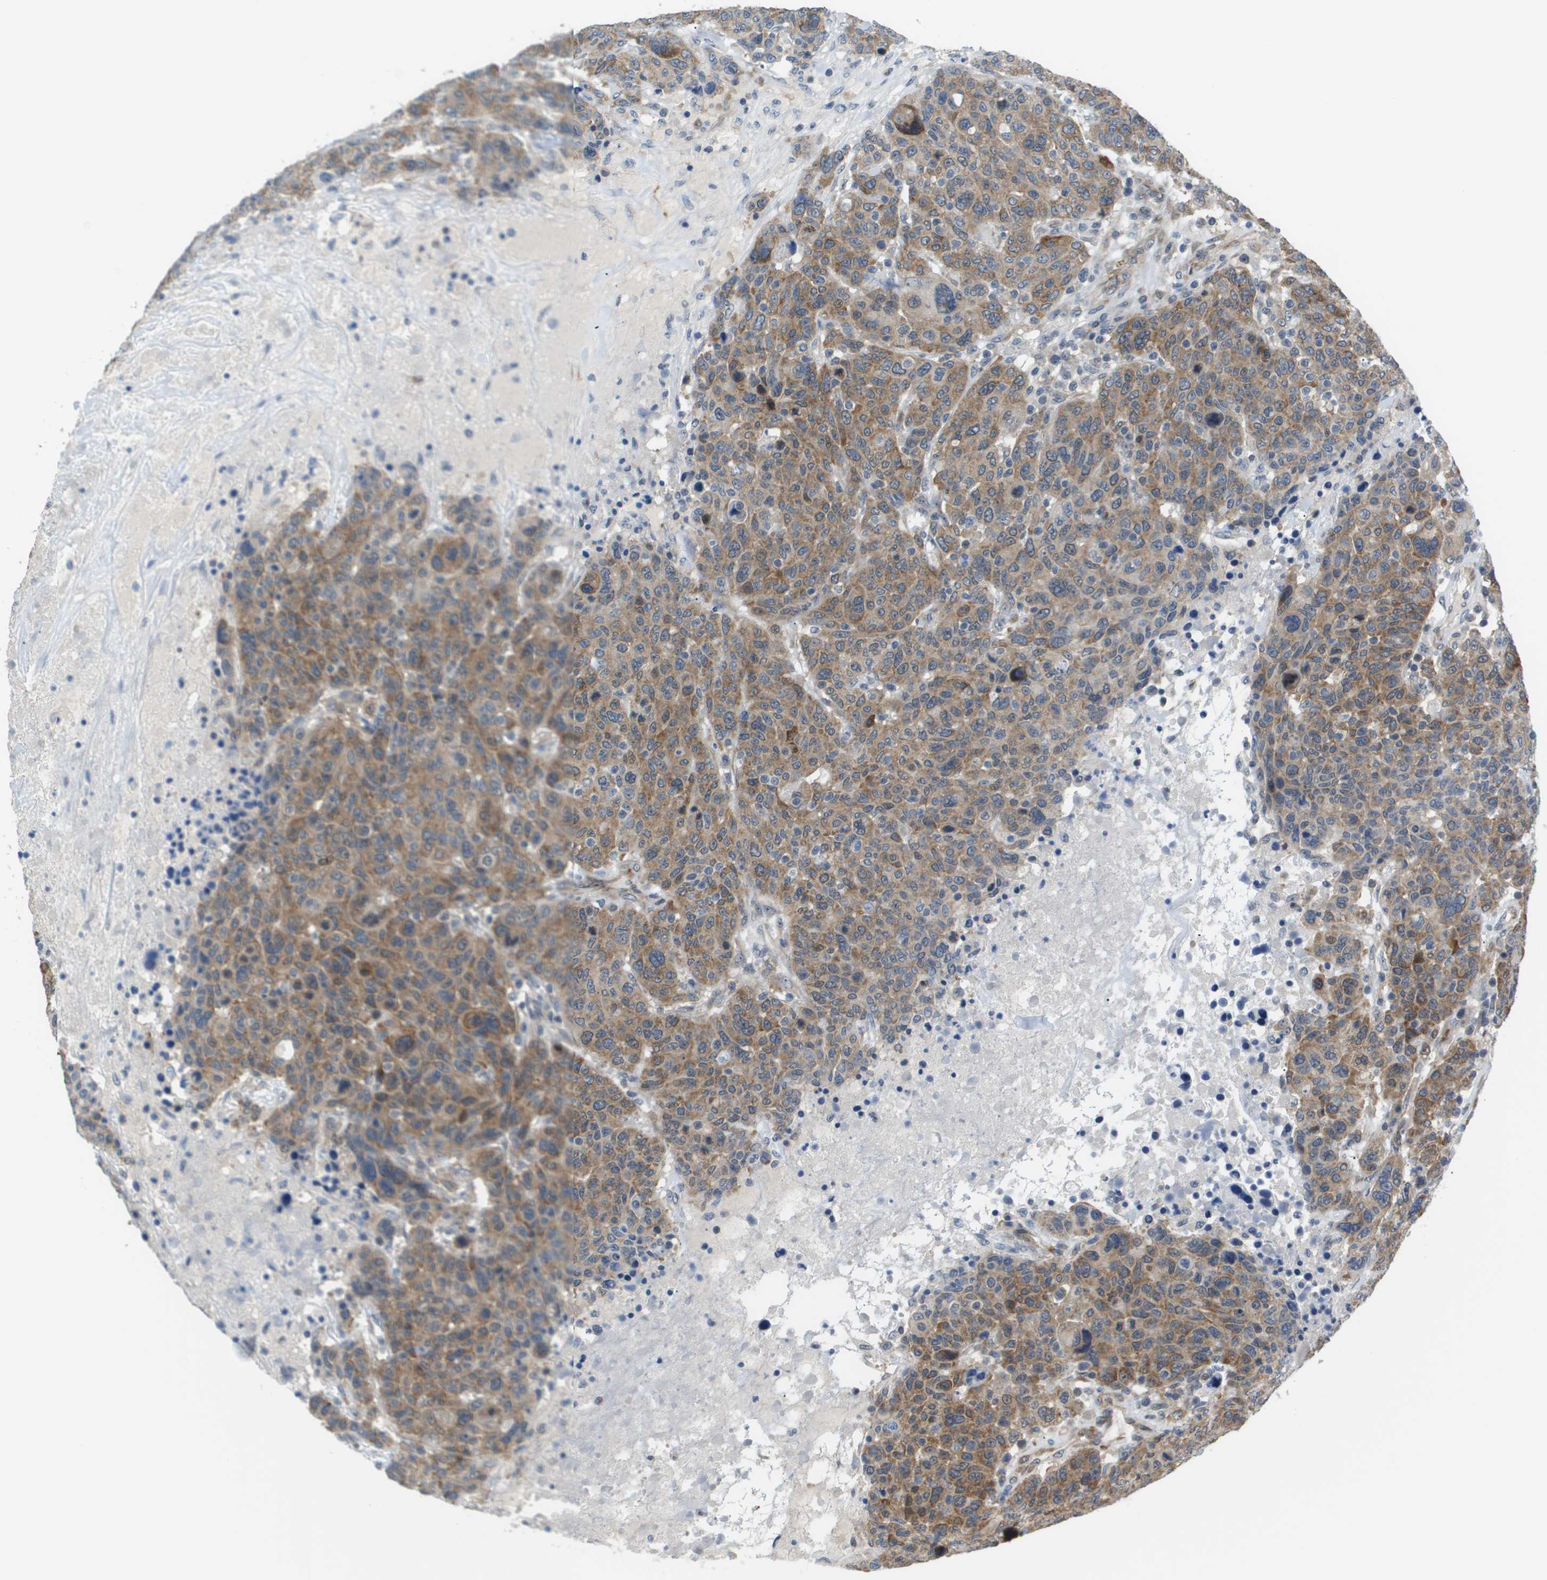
{"staining": {"intensity": "moderate", "quantity": ">75%", "location": "cytoplasmic/membranous"}, "tissue": "breast cancer", "cell_type": "Tumor cells", "image_type": "cancer", "snomed": [{"axis": "morphology", "description": "Duct carcinoma"}, {"axis": "topography", "description": "Breast"}], "caption": "Immunohistochemical staining of human breast cancer displays medium levels of moderate cytoplasmic/membranous staining in approximately >75% of tumor cells. (brown staining indicates protein expression, while blue staining denotes nuclei).", "gene": "OTUD5", "patient": {"sex": "female", "age": 37}}